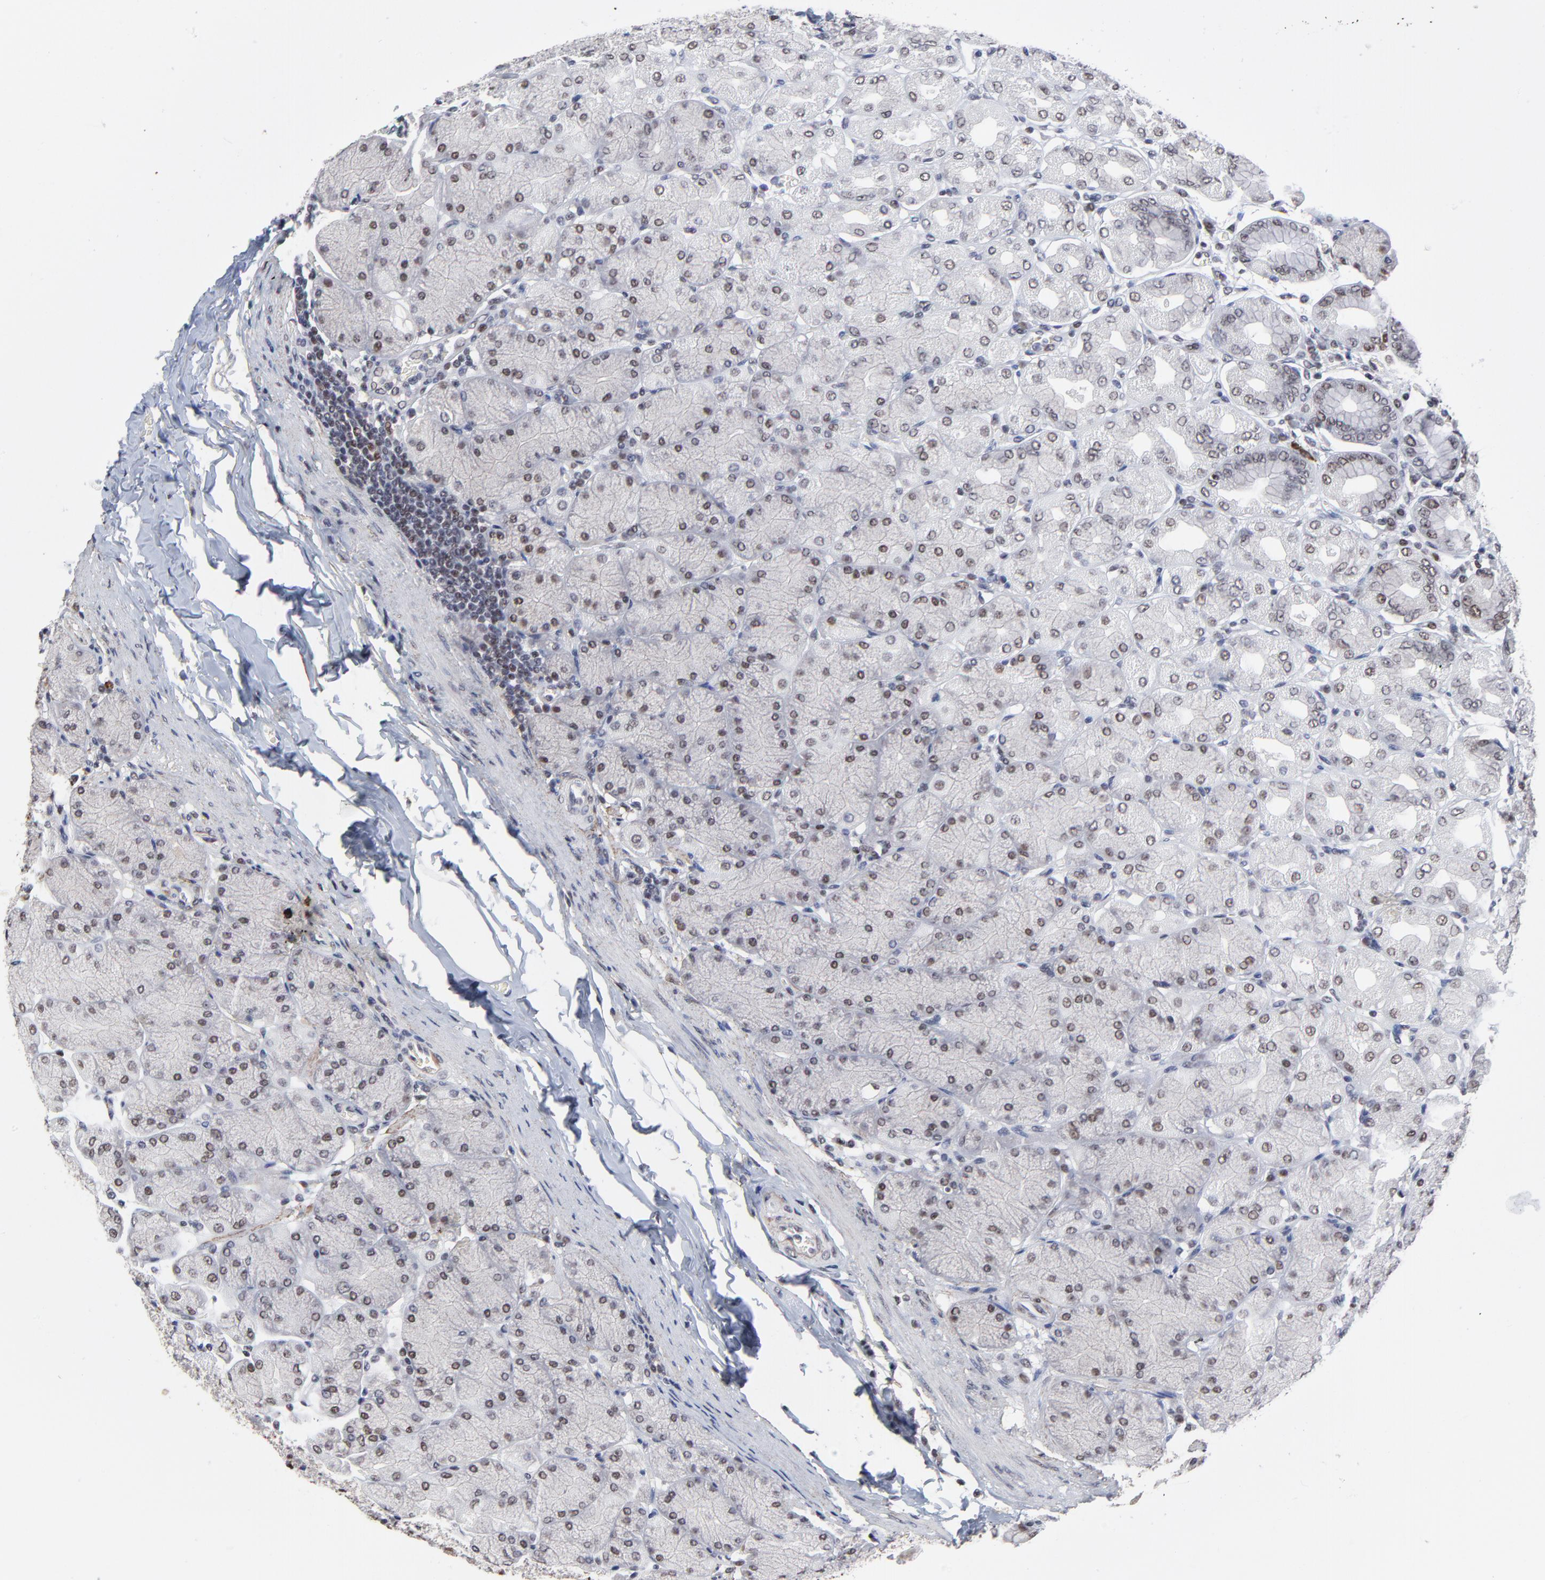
{"staining": {"intensity": "moderate", "quantity": "25%-75%", "location": "nuclear"}, "tissue": "stomach", "cell_type": "Glandular cells", "image_type": "normal", "snomed": [{"axis": "morphology", "description": "Normal tissue, NOS"}, {"axis": "topography", "description": "Stomach, upper"}], "caption": "IHC of unremarkable stomach reveals medium levels of moderate nuclear staining in approximately 25%-75% of glandular cells.", "gene": "OGFOD1", "patient": {"sex": "female", "age": 56}}